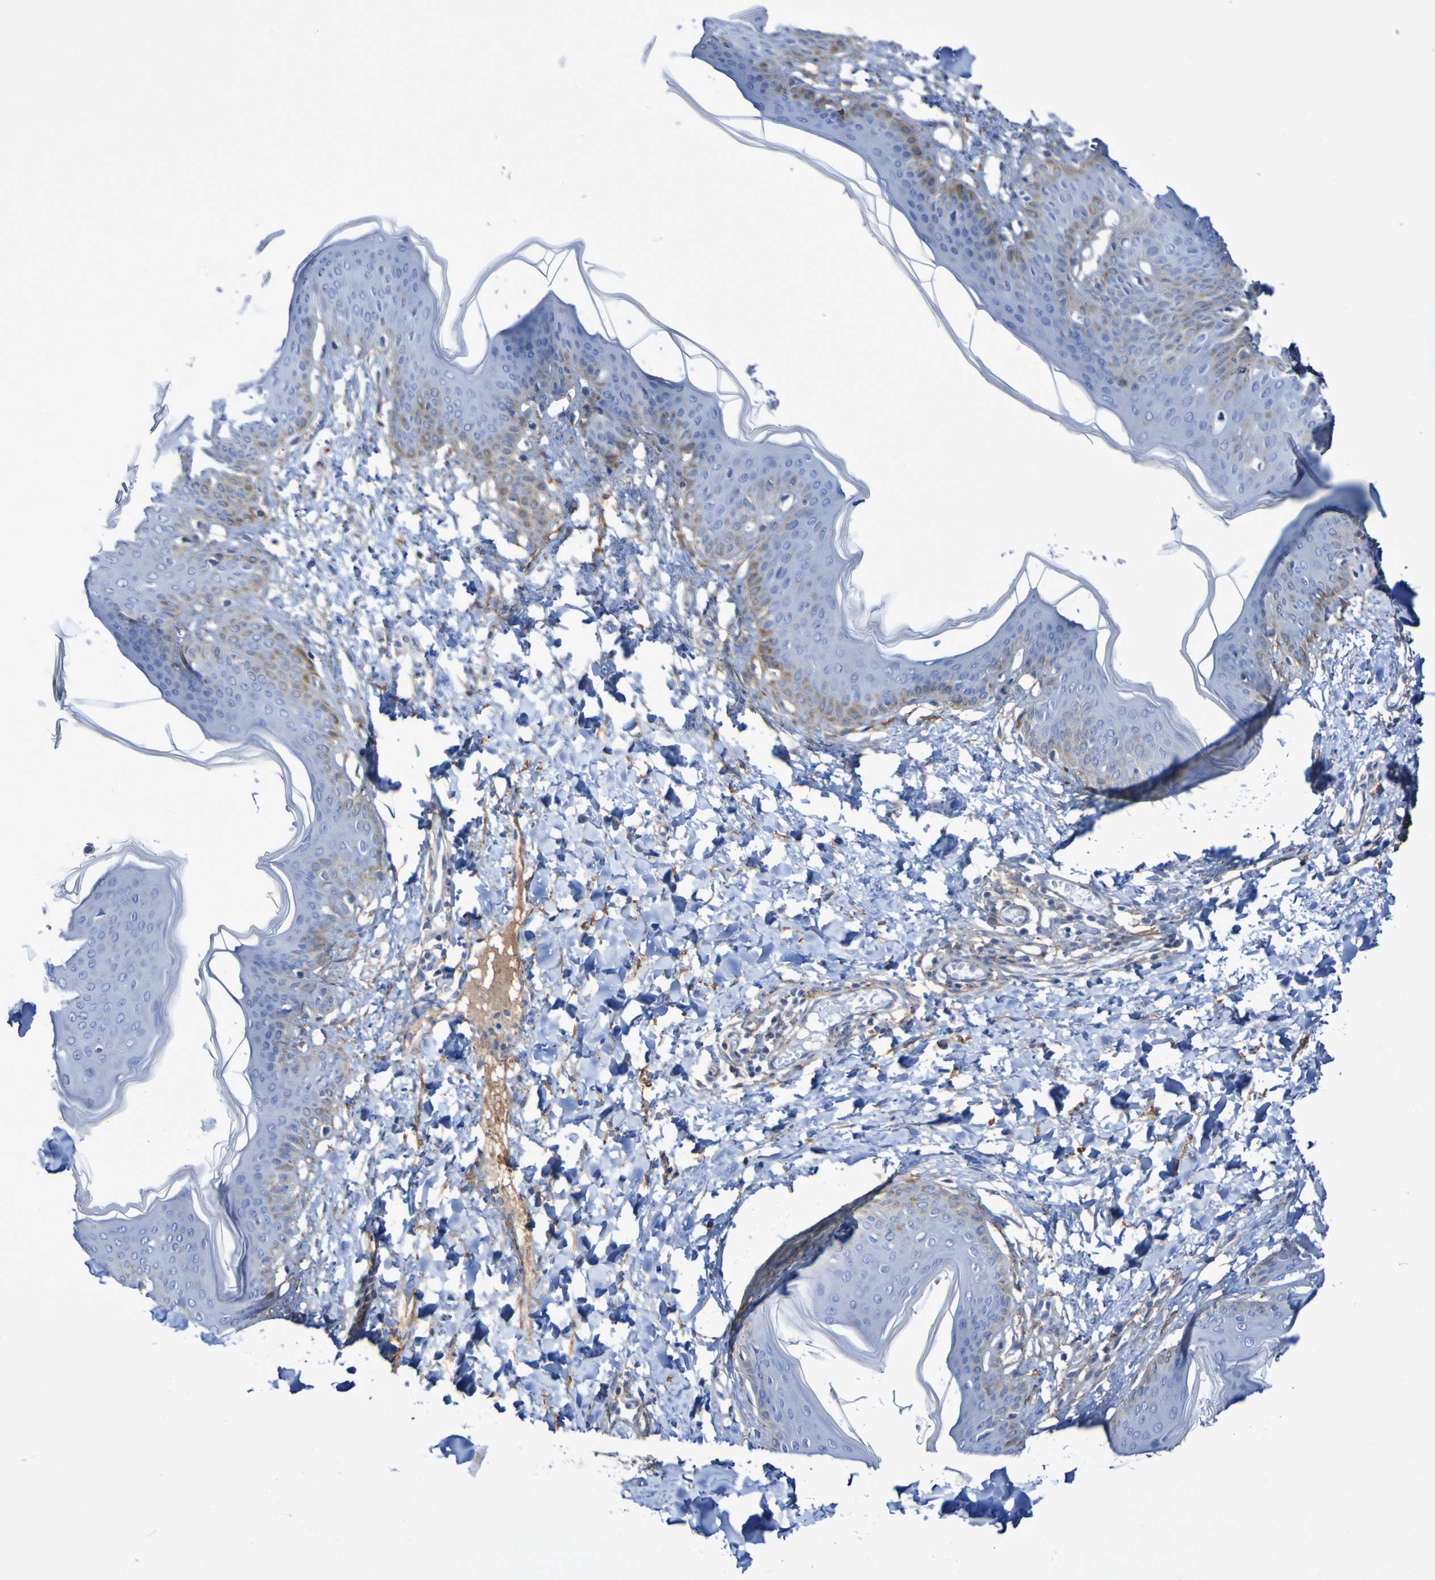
{"staining": {"intensity": "moderate", "quantity": ">75%", "location": "cytoplasmic/membranous"}, "tissue": "skin", "cell_type": "Fibroblasts", "image_type": "normal", "snomed": [{"axis": "morphology", "description": "Normal tissue, NOS"}, {"axis": "topography", "description": "Skin"}], "caption": "A brown stain highlights moderate cytoplasmic/membranous staining of a protein in fibroblasts of normal human skin. (DAB (3,3'-diaminobenzidine) IHC, brown staining for protein, blue staining for nuclei).", "gene": "LPP", "patient": {"sex": "female", "age": 17}}